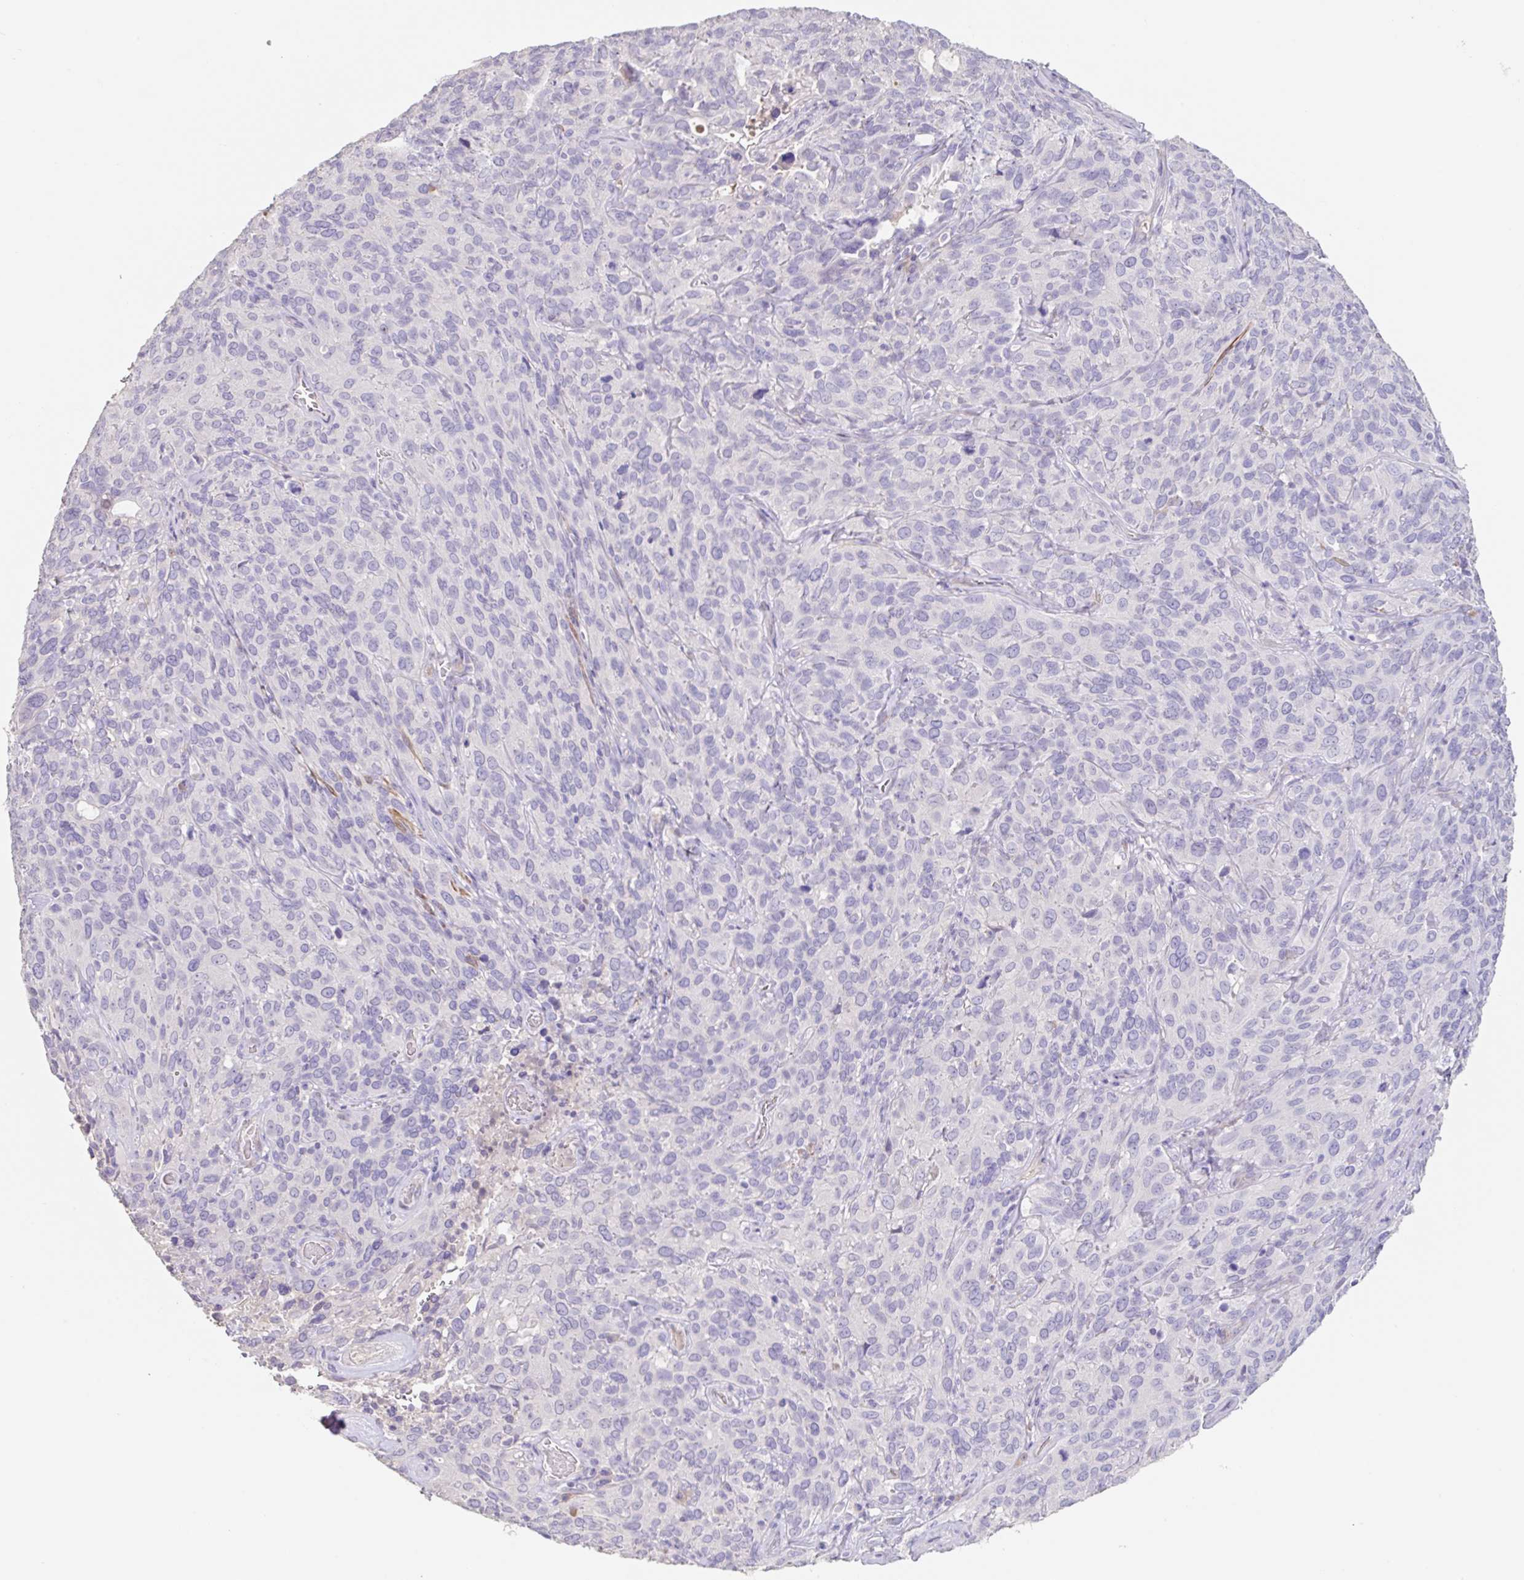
{"staining": {"intensity": "negative", "quantity": "none", "location": "none"}, "tissue": "cervical cancer", "cell_type": "Tumor cells", "image_type": "cancer", "snomed": [{"axis": "morphology", "description": "Squamous cell carcinoma, NOS"}, {"axis": "topography", "description": "Cervix"}], "caption": "The histopathology image exhibits no significant expression in tumor cells of squamous cell carcinoma (cervical).", "gene": "PYGM", "patient": {"sex": "female", "age": 51}}